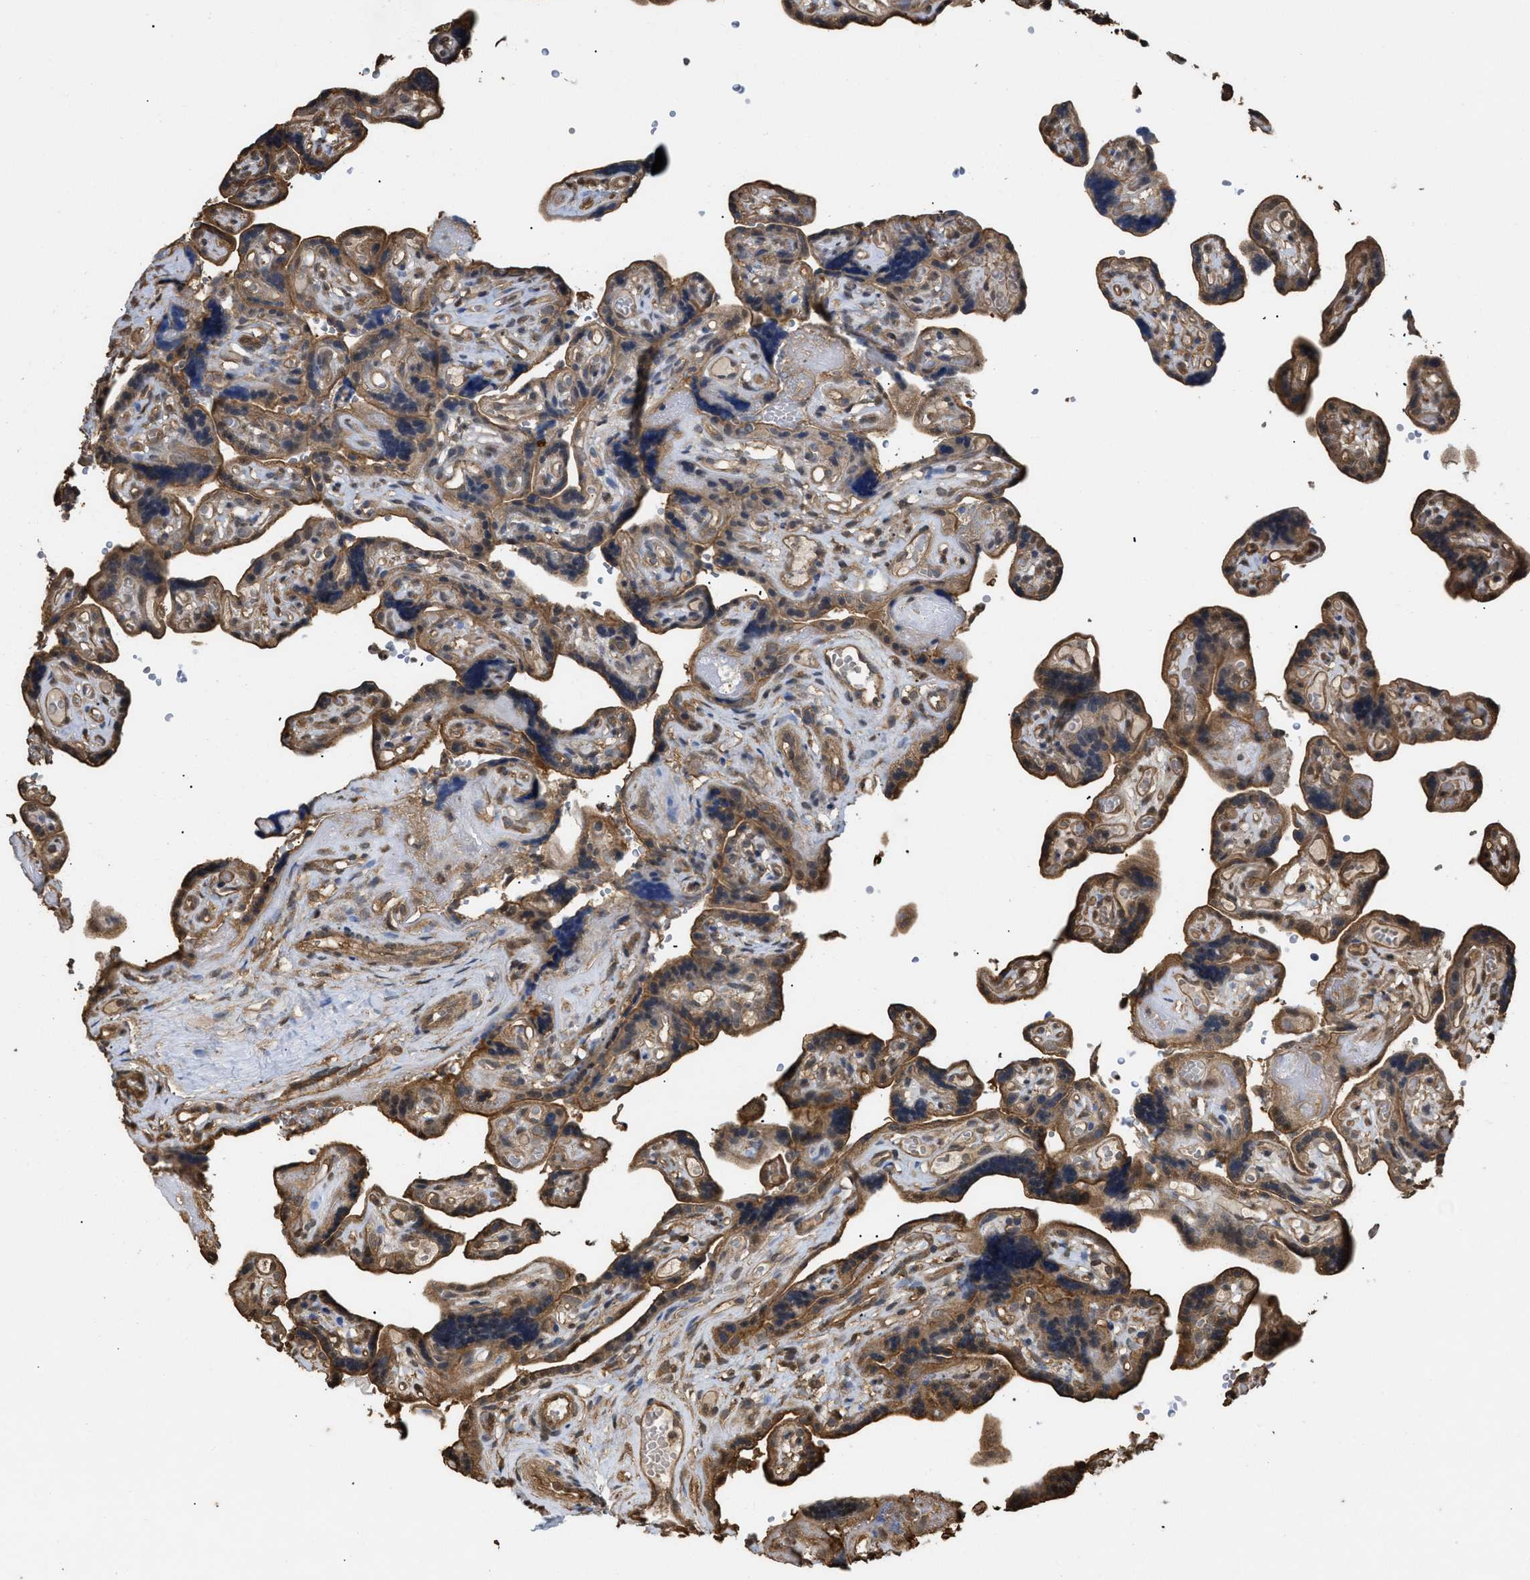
{"staining": {"intensity": "moderate", "quantity": ">75%", "location": "cytoplasmic/membranous"}, "tissue": "placenta", "cell_type": "Decidual cells", "image_type": "normal", "snomed": [{"axis": "morphology", "description": "Normal tissue, NOS"}, {"axis": "topography", "description": "Placenta"}], "caption": "Immunohistochemical staining of unremarkable human placenta demonstrates moderate cytoplasmic/membranous protein staining in approximately >75% of decidual cells. Immunohistochemistry (ihc) stains the protein of interest in brown and the nuclei are stained blue.", "gene": "CALM1", "patient": {"sex": "female", "age": 30}}